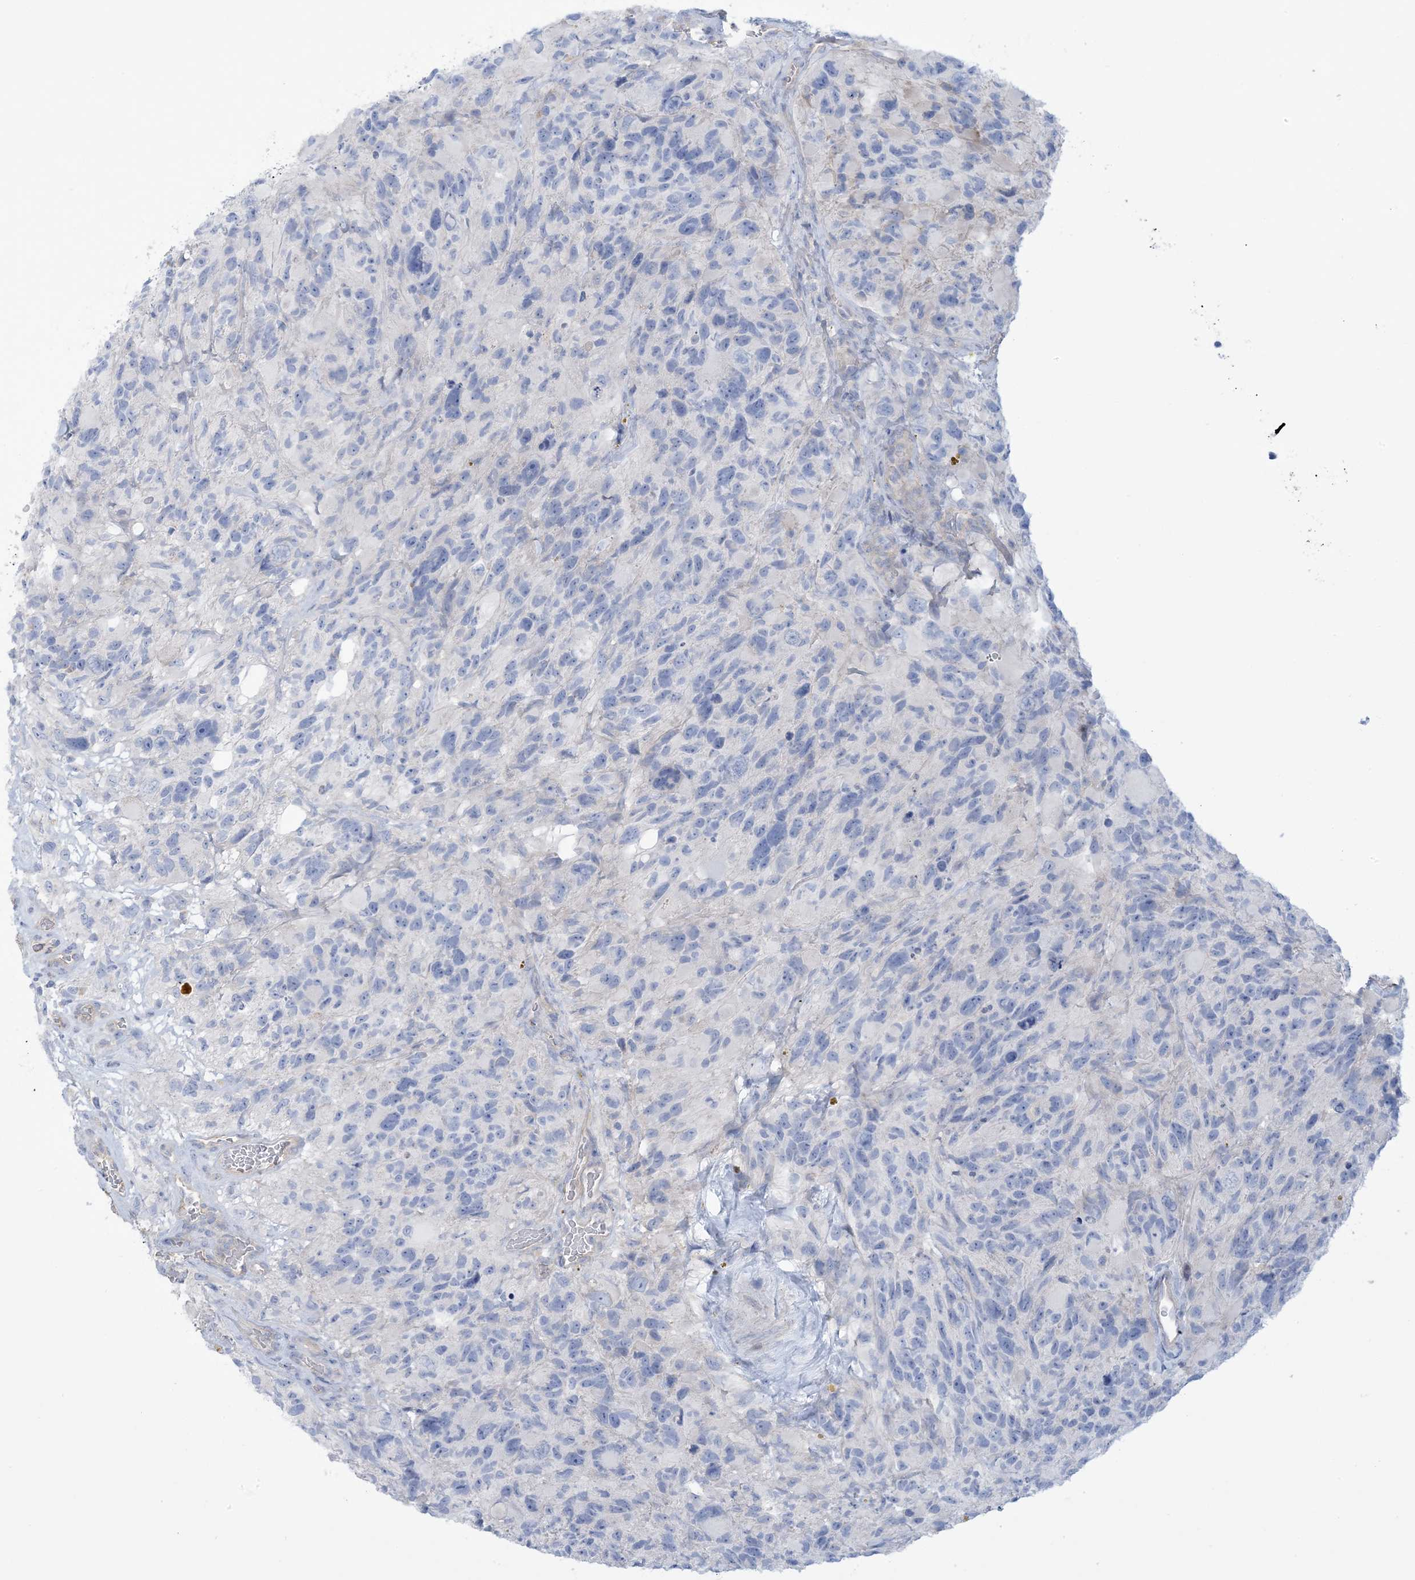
{"staining": {"intensity": "negative", "quantity": "none", "location": "none"}, "tissue": "glioma", "cell_type": "Tumor cells", "image_type": "cancer", "snomed": [{"axis": "morphology", "description": "Glioma, malignant, High grade"}, {"axis": "topography", "description": "Brain"}], "caption": "The IHC histopathology image has no significant expression in tumor cells of glioma tissue.", "gene": "MTHFD2L", "patient": {"sex": "male", "age": 69}}